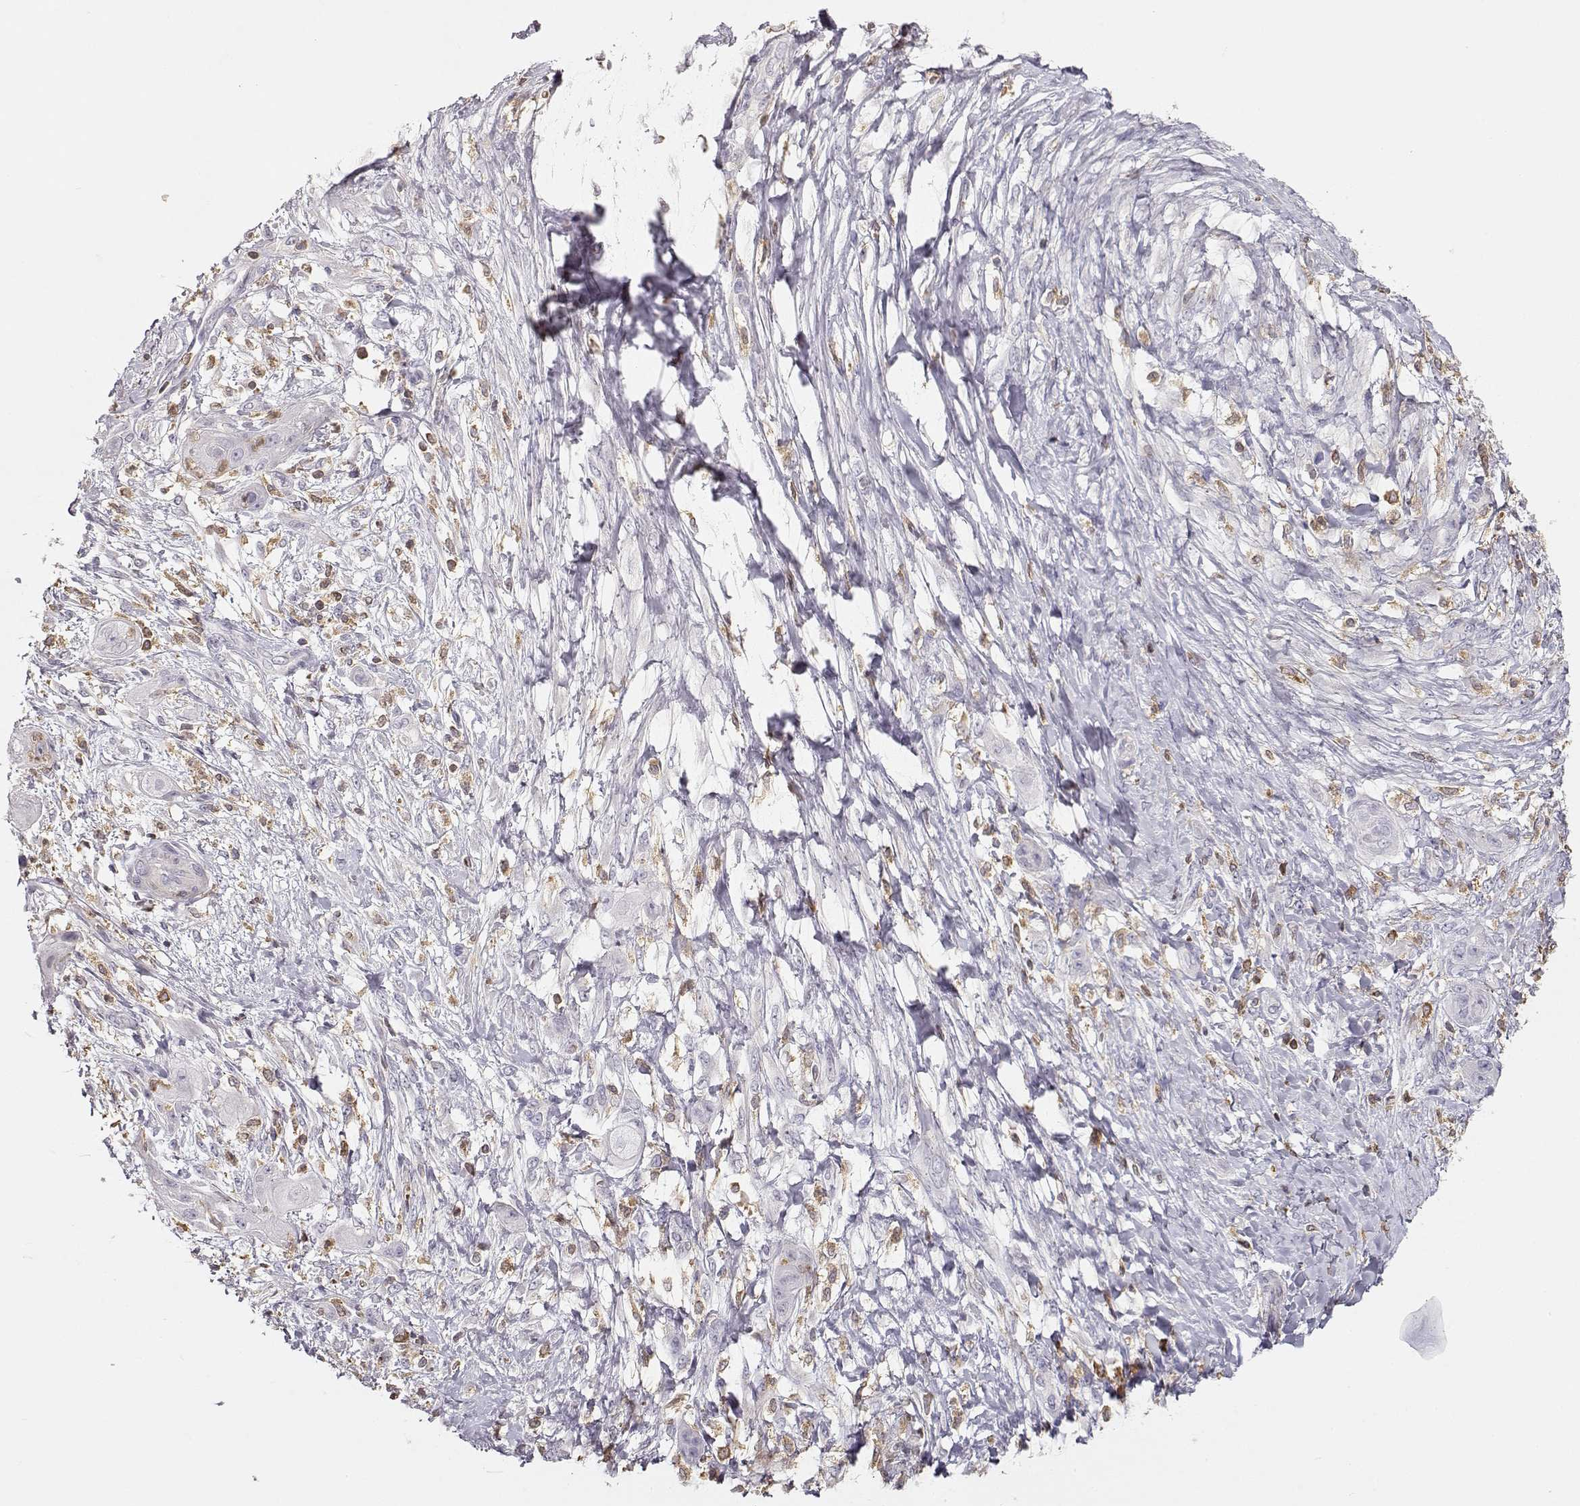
{"staining": {"intensity": "negative", "quantity": "none", "location": "none"}, "tissue": "skin cancer", "cell_type": "Tumor cells", "image_type": "cancer", "snomed": [{"axis": "morphology", "description": "Squamous cell carcinoma, NOS"}, {"axis": "topography", "description": "Skin"}], "caption": "The histopathology image displays no significant staining in tumor cells of skin cancer. (Brightfield microscopy of DAB (3,3'-diaminobenzidine) IHC at high magnification).", "gene": "VAV1", "patient": {"sex": "male", "age": 62}}